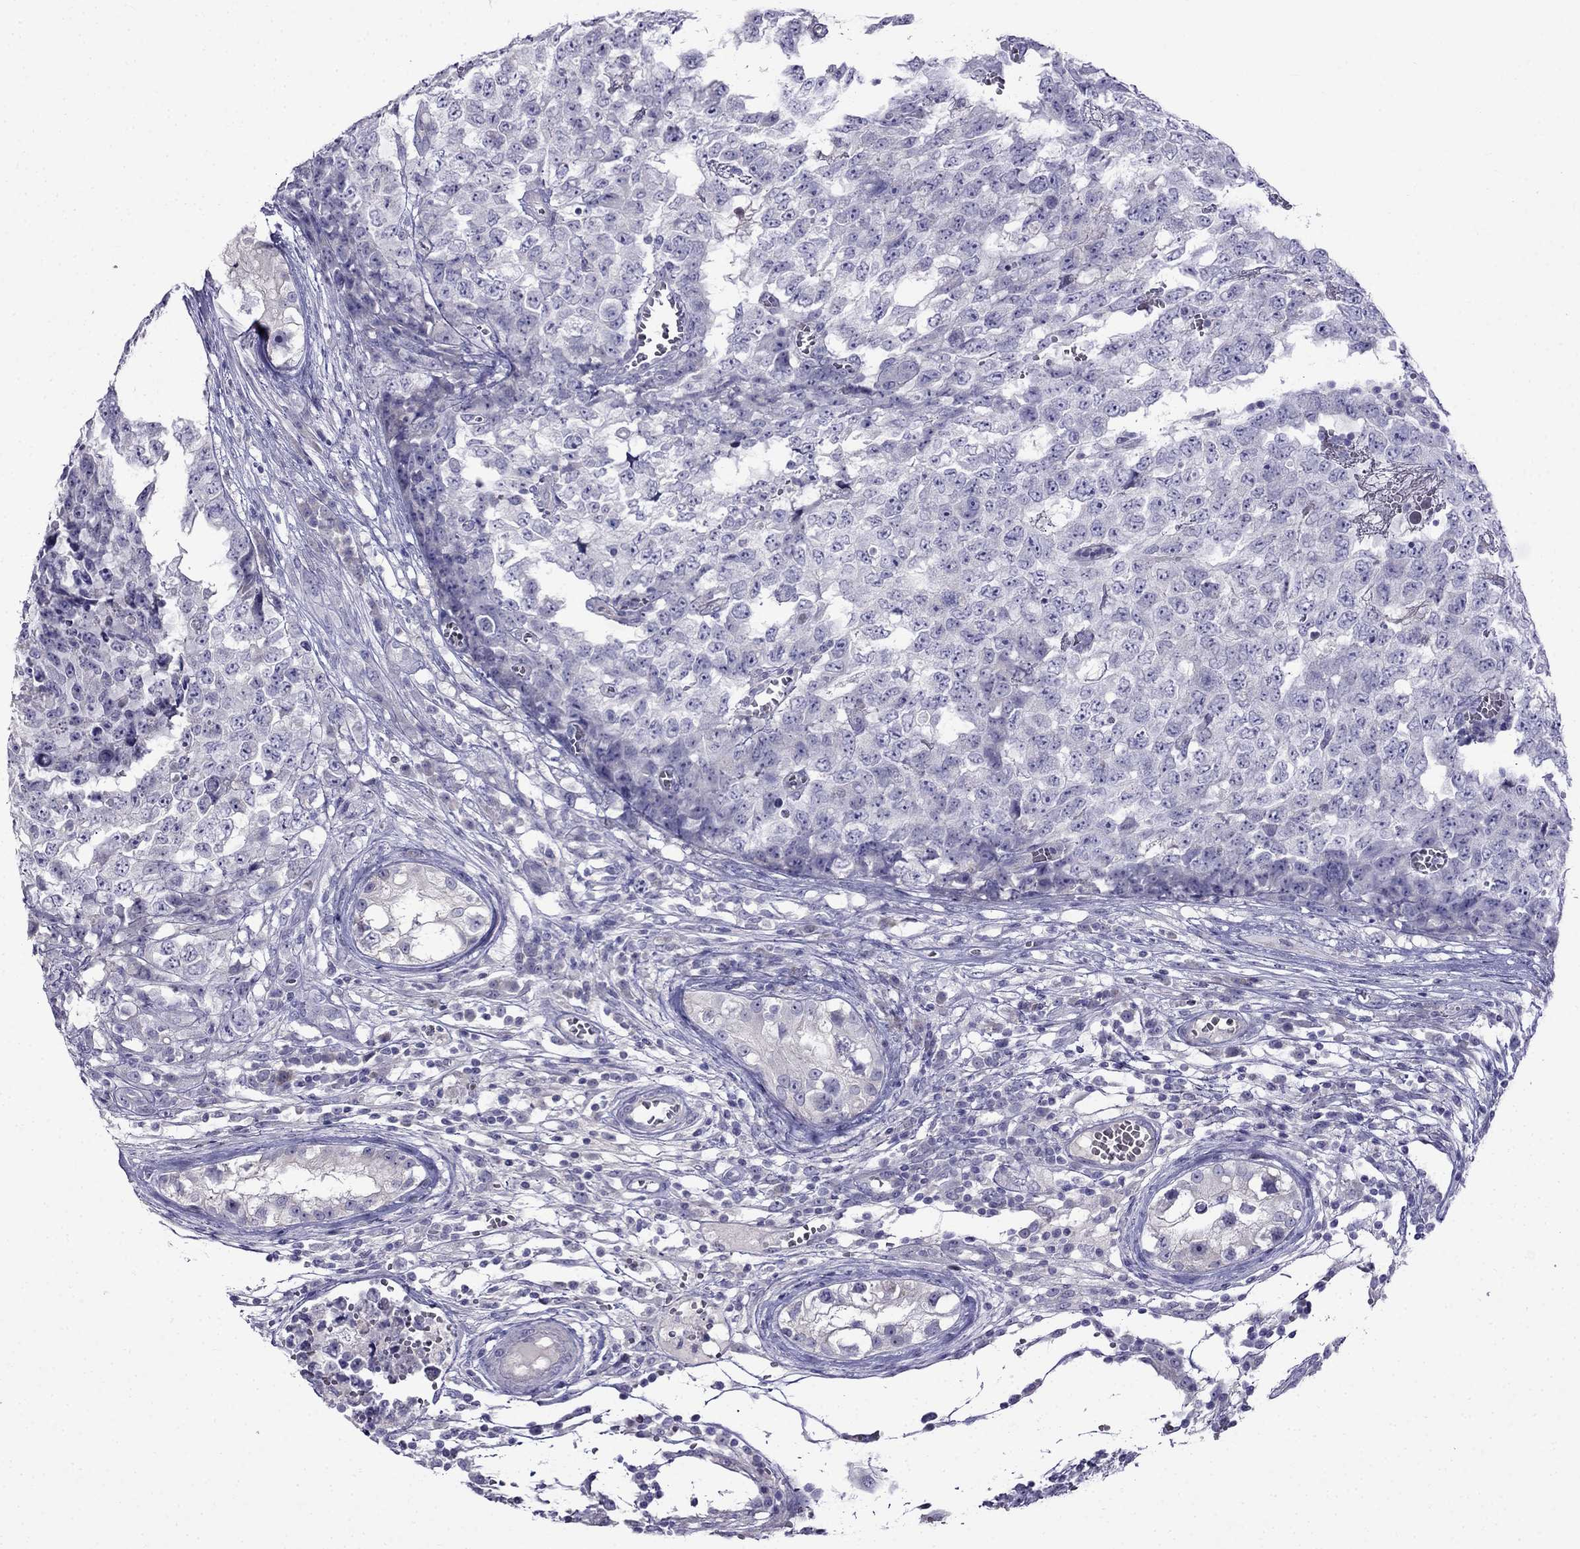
{"staining": {"intensity": "negative", "quantity": "none", "location": "none"}, "tissue": "testis cancer", "cell_type": "Tumor cells", "image_type": "cancer", "snomed": [{"axis": "morphology", "description": "Carcinoma, Embryonal, NOS"}, {"axis": "topography", "description": "Testis"}], "caption": "Immunohistochemistry of human embryonal carcinoma (testis) displays no positivity in tumor cells.", "gene": "PATE1", "patient": {"sex": "male", "age": 23}}